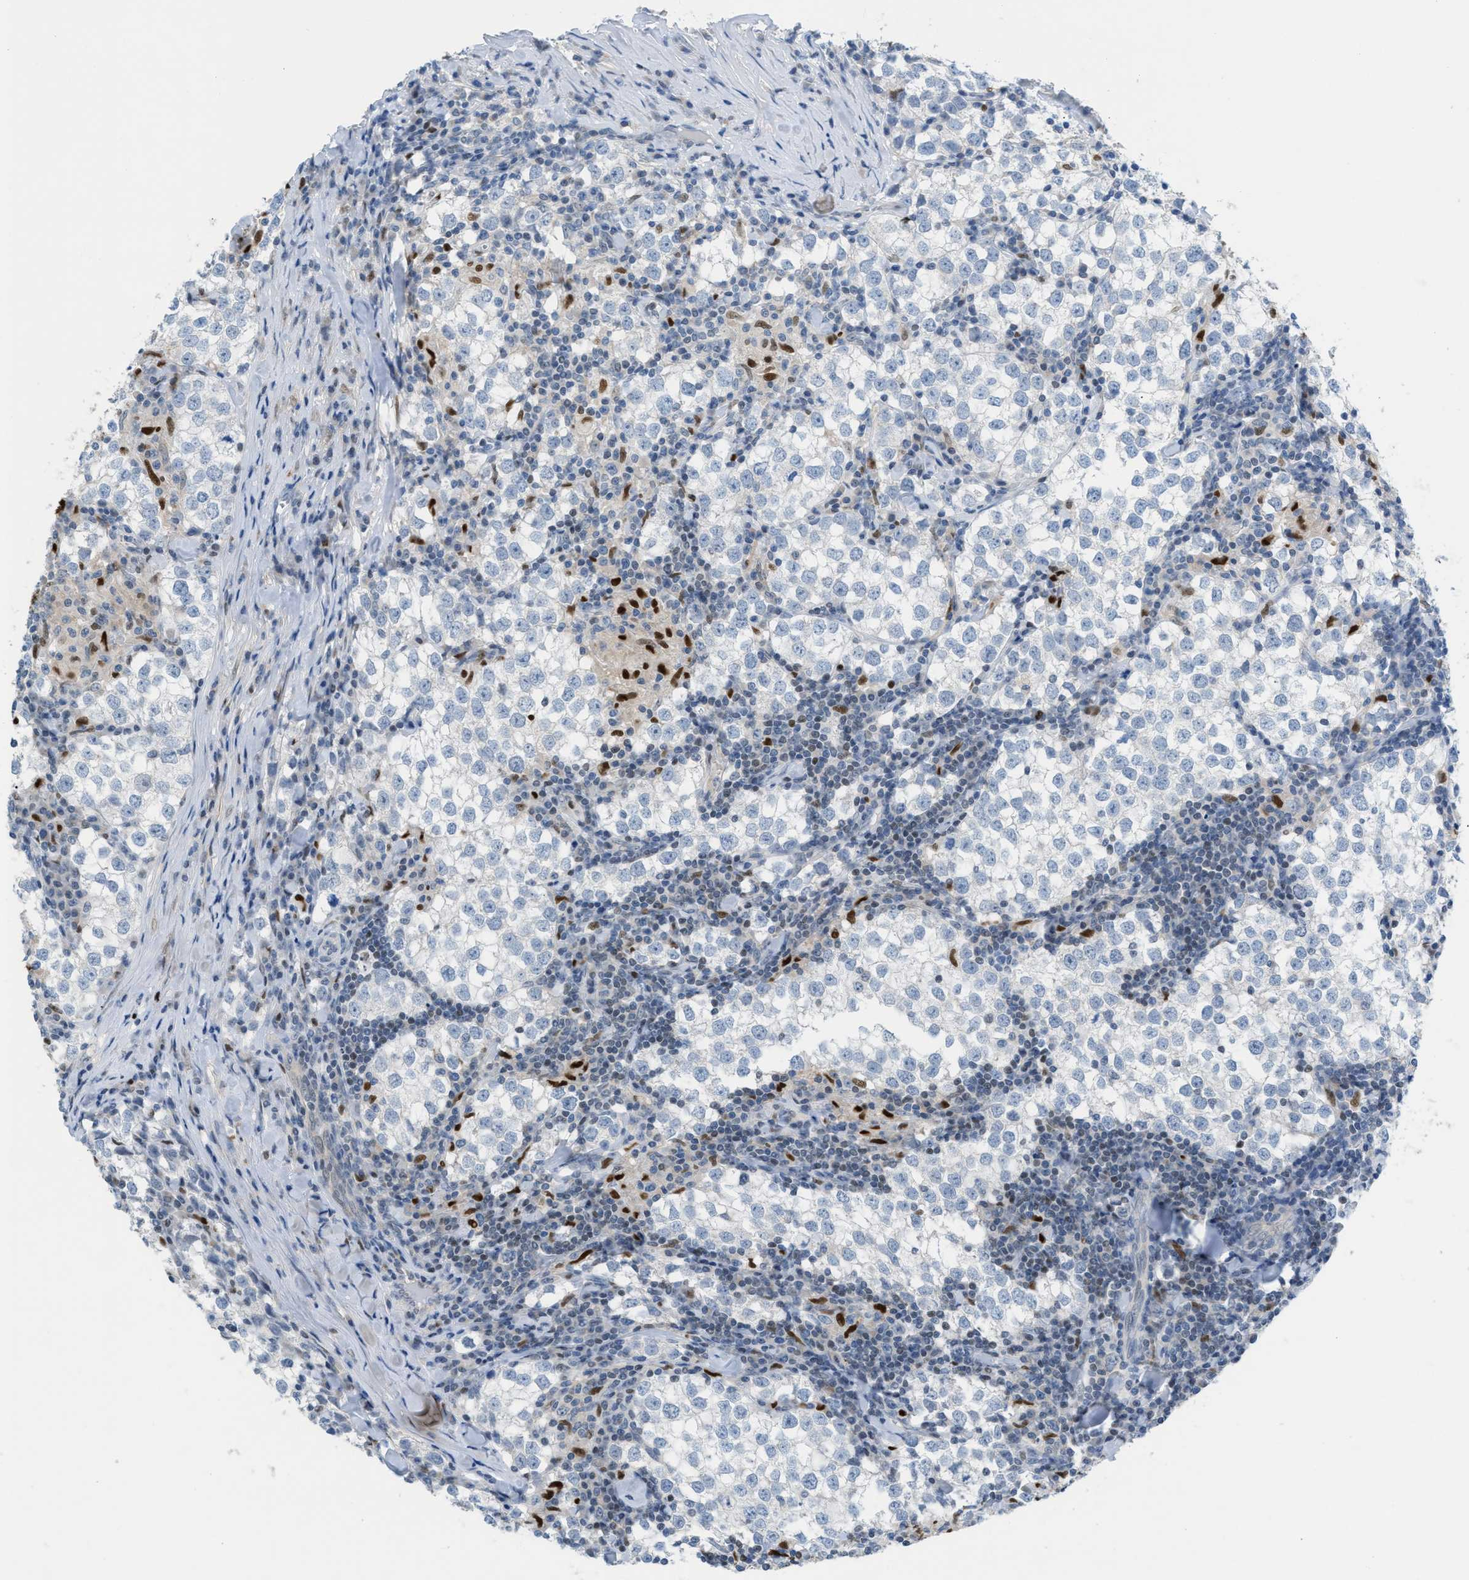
{"staining": {"intensity": "negative", "quantity": "none", "location": "none"}, "tissue": "testis cancer", "cell_type": "Tumor cells", "image_type": "cancer", "snomed": [{"axis": "morphology", "description": "Seminoma, NOS"}, {"axis": "morphology", "description": "Carcinoma, Embryonal, NOS"}, {"axis": "topography", "description": "Testis"}], "caption": "The photomicrograph demonstrates no staining of tumor cells in testis cancer.", "gene": "PPM1D", "patient": {"sex": "male", "age": 36}}